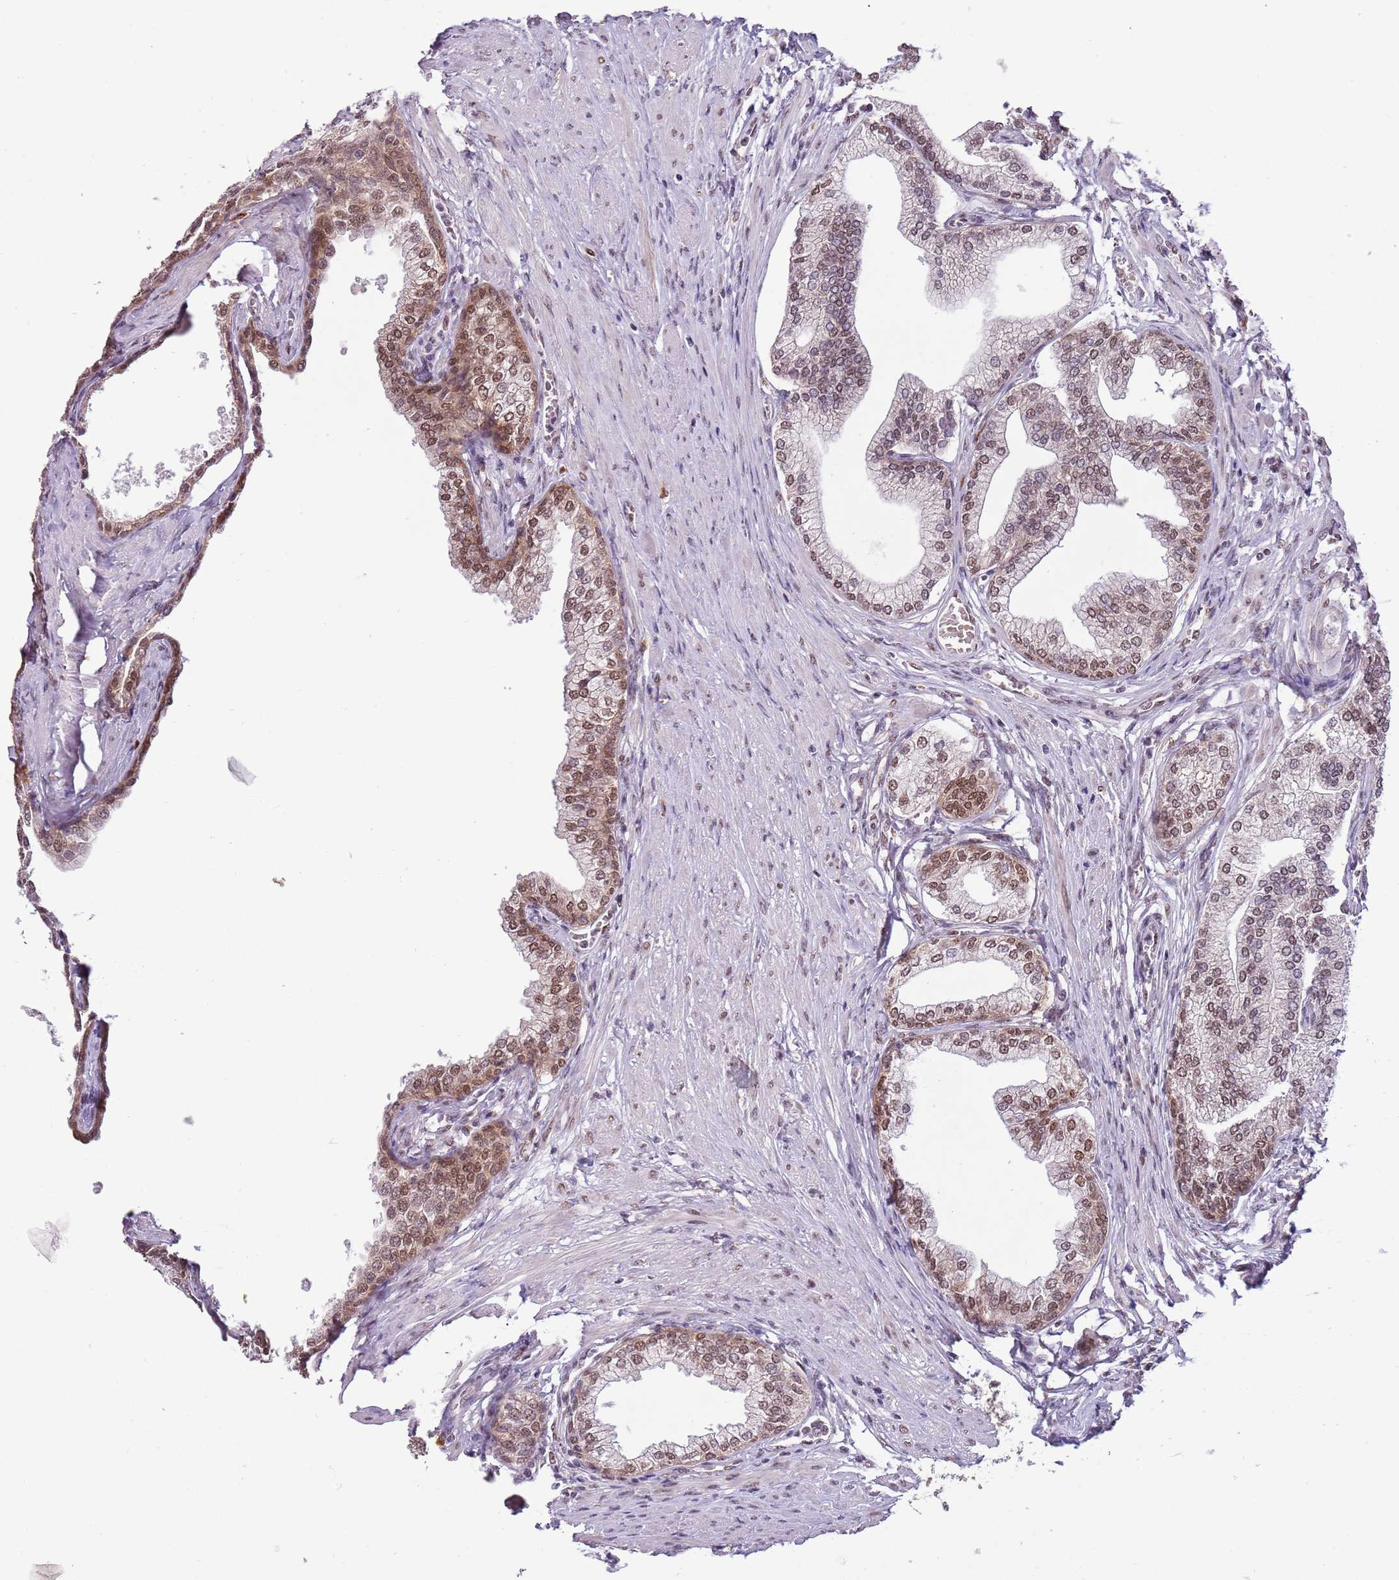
{"staining": {"intensity": "moderate", "quantity": ">75%", "location": "cytoplasmic/membranous,nuclear"}, "tissue": "prostate", "cell_type": "Glandular cells", "image_type": "normal", "snomed": [{"axis": "morphology", "description": "Normal tissue, NOS"}, {"axis": "morphology", "description": "Urothelial carcinoma, Low grade"}, {"axis": "topography", "description": "Urinary bladder"}, {"axis": "topography", "description": "Prostate"}], "caption": "Immunohistochemistry (IHC) staining of unremarkable prostate, which displays medium levels of moderate cytoplasmic/membranous,nuclear expression in about >75% of glandular cells indicating moderate cytoplasmic/membranous,nuclear protein positivity. The staining was performed using DAB (brown) for protein detection and nuclei were counterstained in hematoxylin (blue).", "gene": "FAM120AOS", "patient": {"sex": "male", "age": 60}}